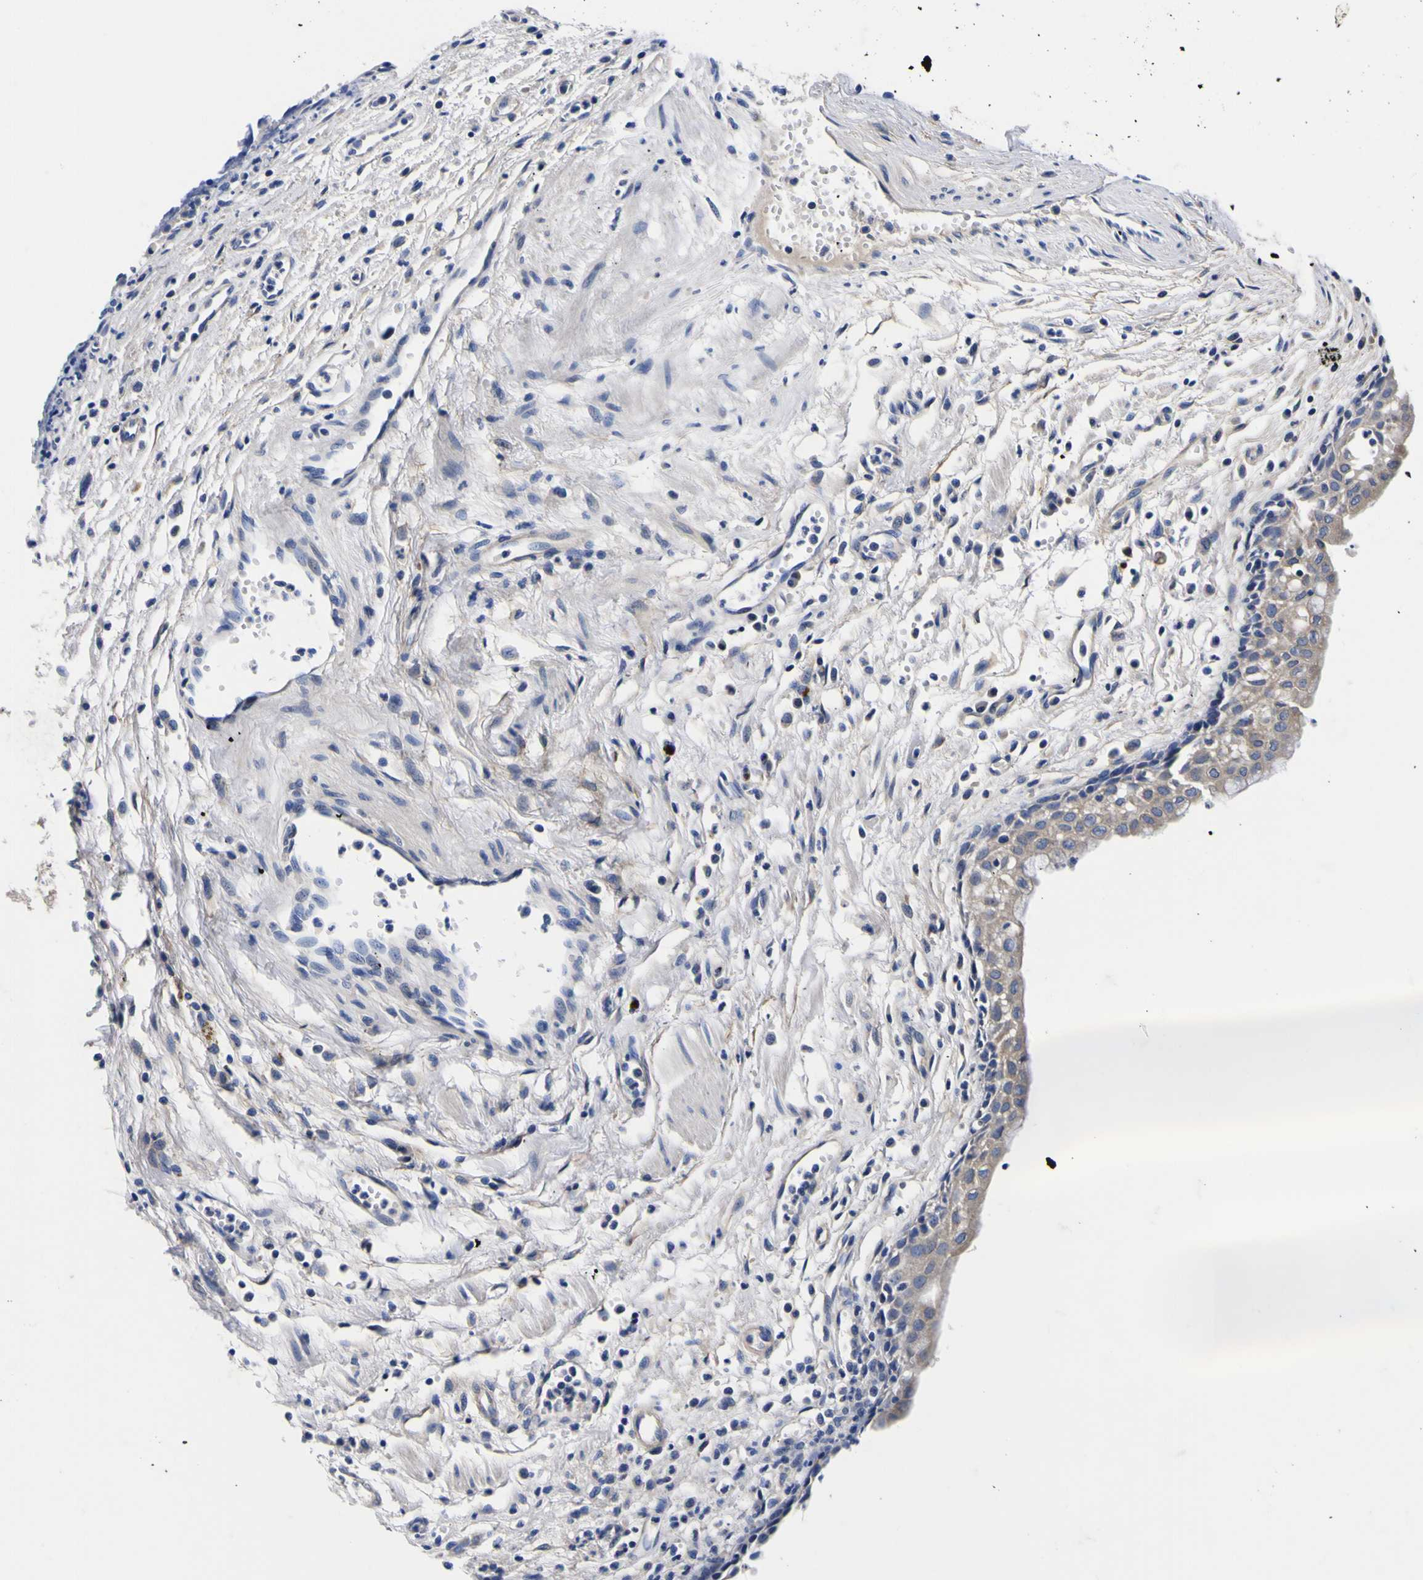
{"staining": {"intensity": "negative", "quantity": "none", "location": "none"}, "tissue": "urothelial cancer", "cell_type": "Tumor cells", "image_type": "cancer", "snomed": [{"axis": "morphology", "description": "Urothelial carcinoma, High grade"}, {"axis": "topography", "description": "Urinary bladder"}], "caption": "High magnification brightfield microscopy of high-grade urothelial carcinoma stained with DAB (brown) and counterstained with hematoxylin (blue): tumor cells show no significant expression.", "gene": "VASN", "patient": {"sex": "female", "age": 85}}